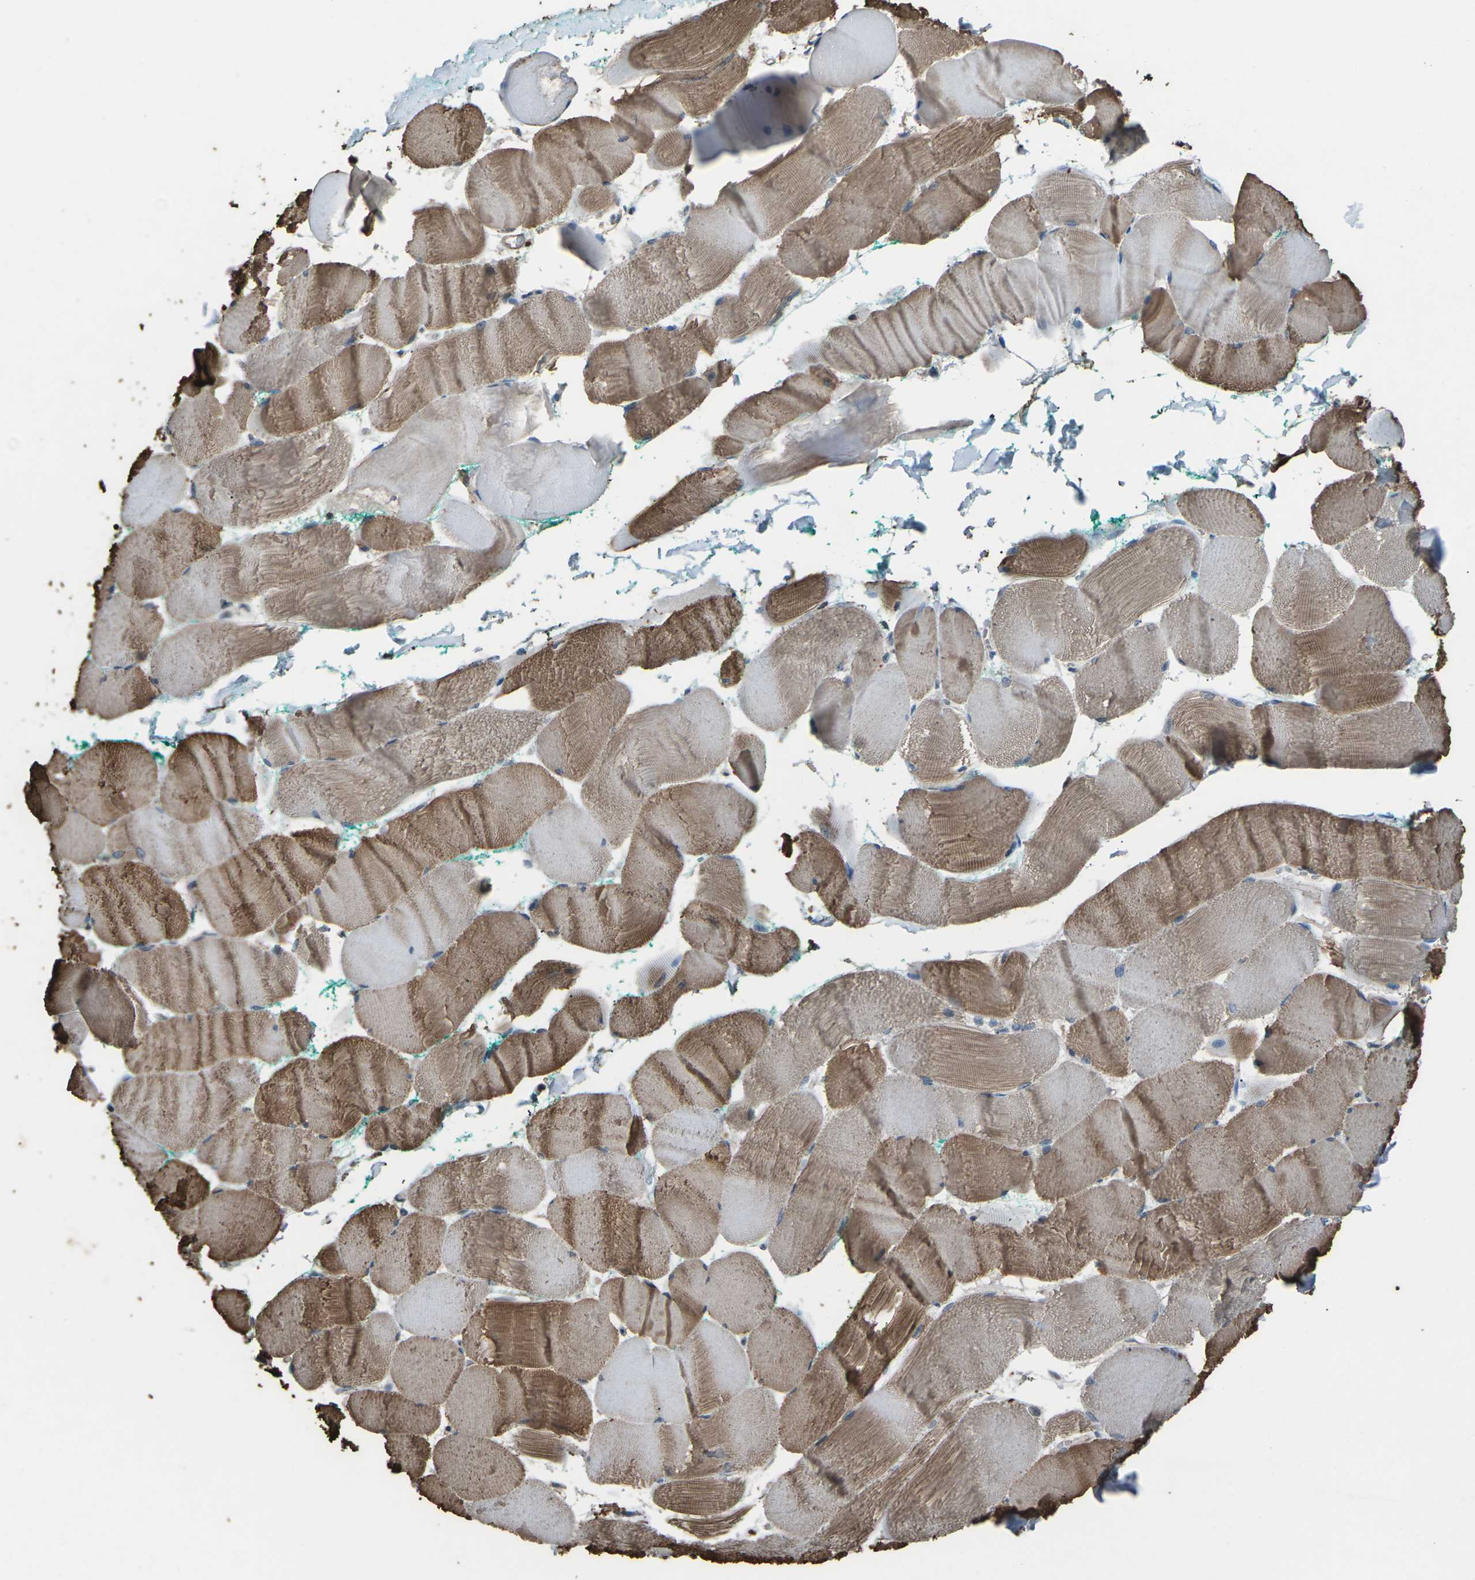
{"staining": {"intensity": "moderate", "quantity": ">75%", "location": "cytoplasmic/membranous"}, "tissue": "skeletal muscle", "cell_type": "Myocytes", "image_type": "normal", "snomed": [{"axis": "morphology", "description": "Normal tissue, NOS"}, {"axis": "morphology", "description": "Squamous cell carcinoma, NOS"}, {"axis": "topography", "description": "Skeletal muscle"}], "caption": "Human skeletal muscle stained for a protein (brown) shows moderate cytoplasmic/membranous positive staining in about >75% of myocytes.", "gene": "DHPS", "patient": {"sex": "male", "age": 51}}